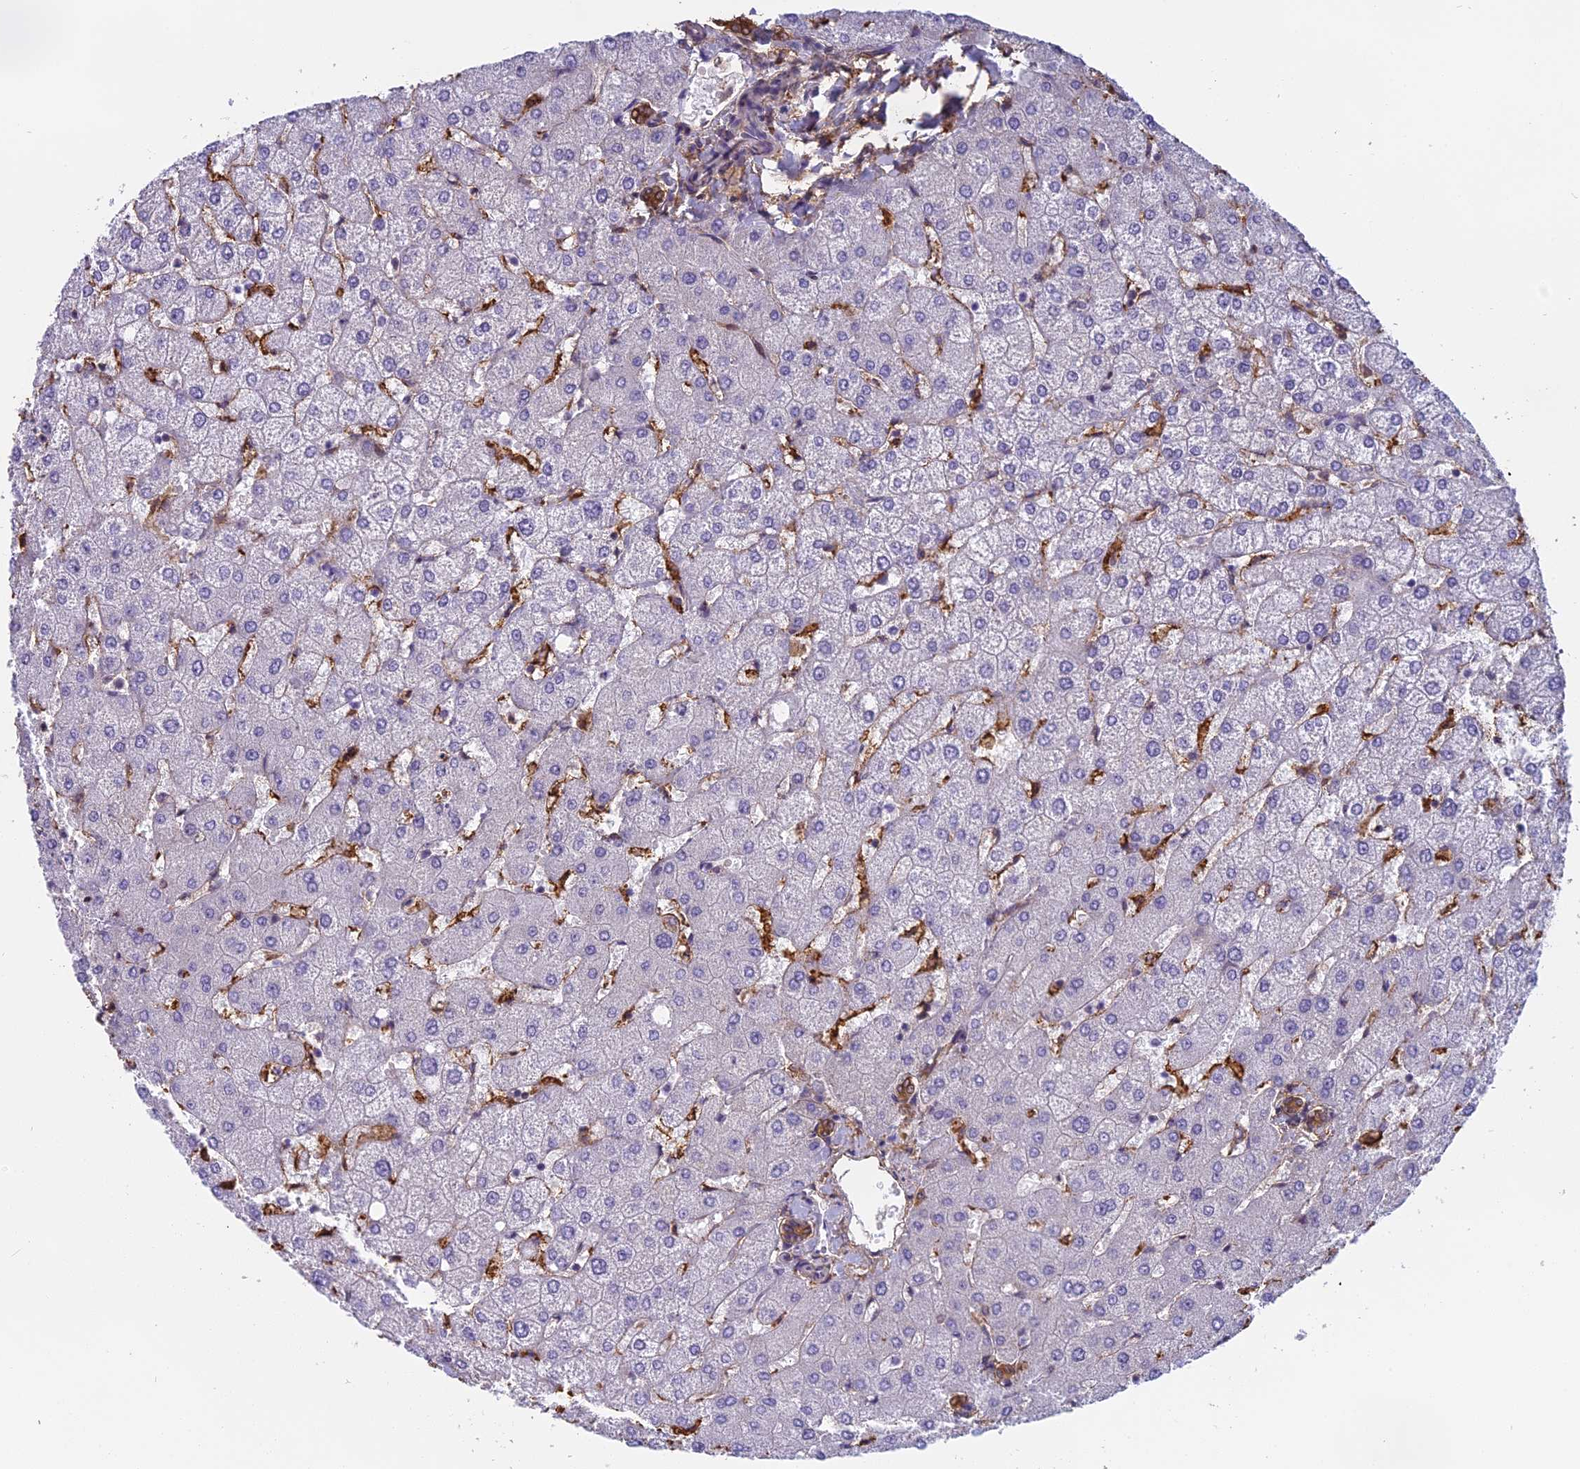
{"staining": {"intensity": "moderate", "quantity": ">75%", "location": "cytoplasmic/membranous"}, "tissue": "liver", "cell_type": "Cholangiocytes", "image_type": "normal", "snomed": [{"axis": "morphology", "description": "Normal tissue, NOS"}, {"axis": "topography", "description": "Liver"}], "caption": "A high-resolution image shows immunohistochemistry staining of unremarkable liver, which exhibits moderate cytoplasmic/membranous expression in approximately >75% of cholangiocytes. (DAB (3,3'-diaminobenzidine) = brown stain, brightfield microscopy at high magnification).", "gene": "TMEM255B", "patient": {"sex": "female", "age": 54}}